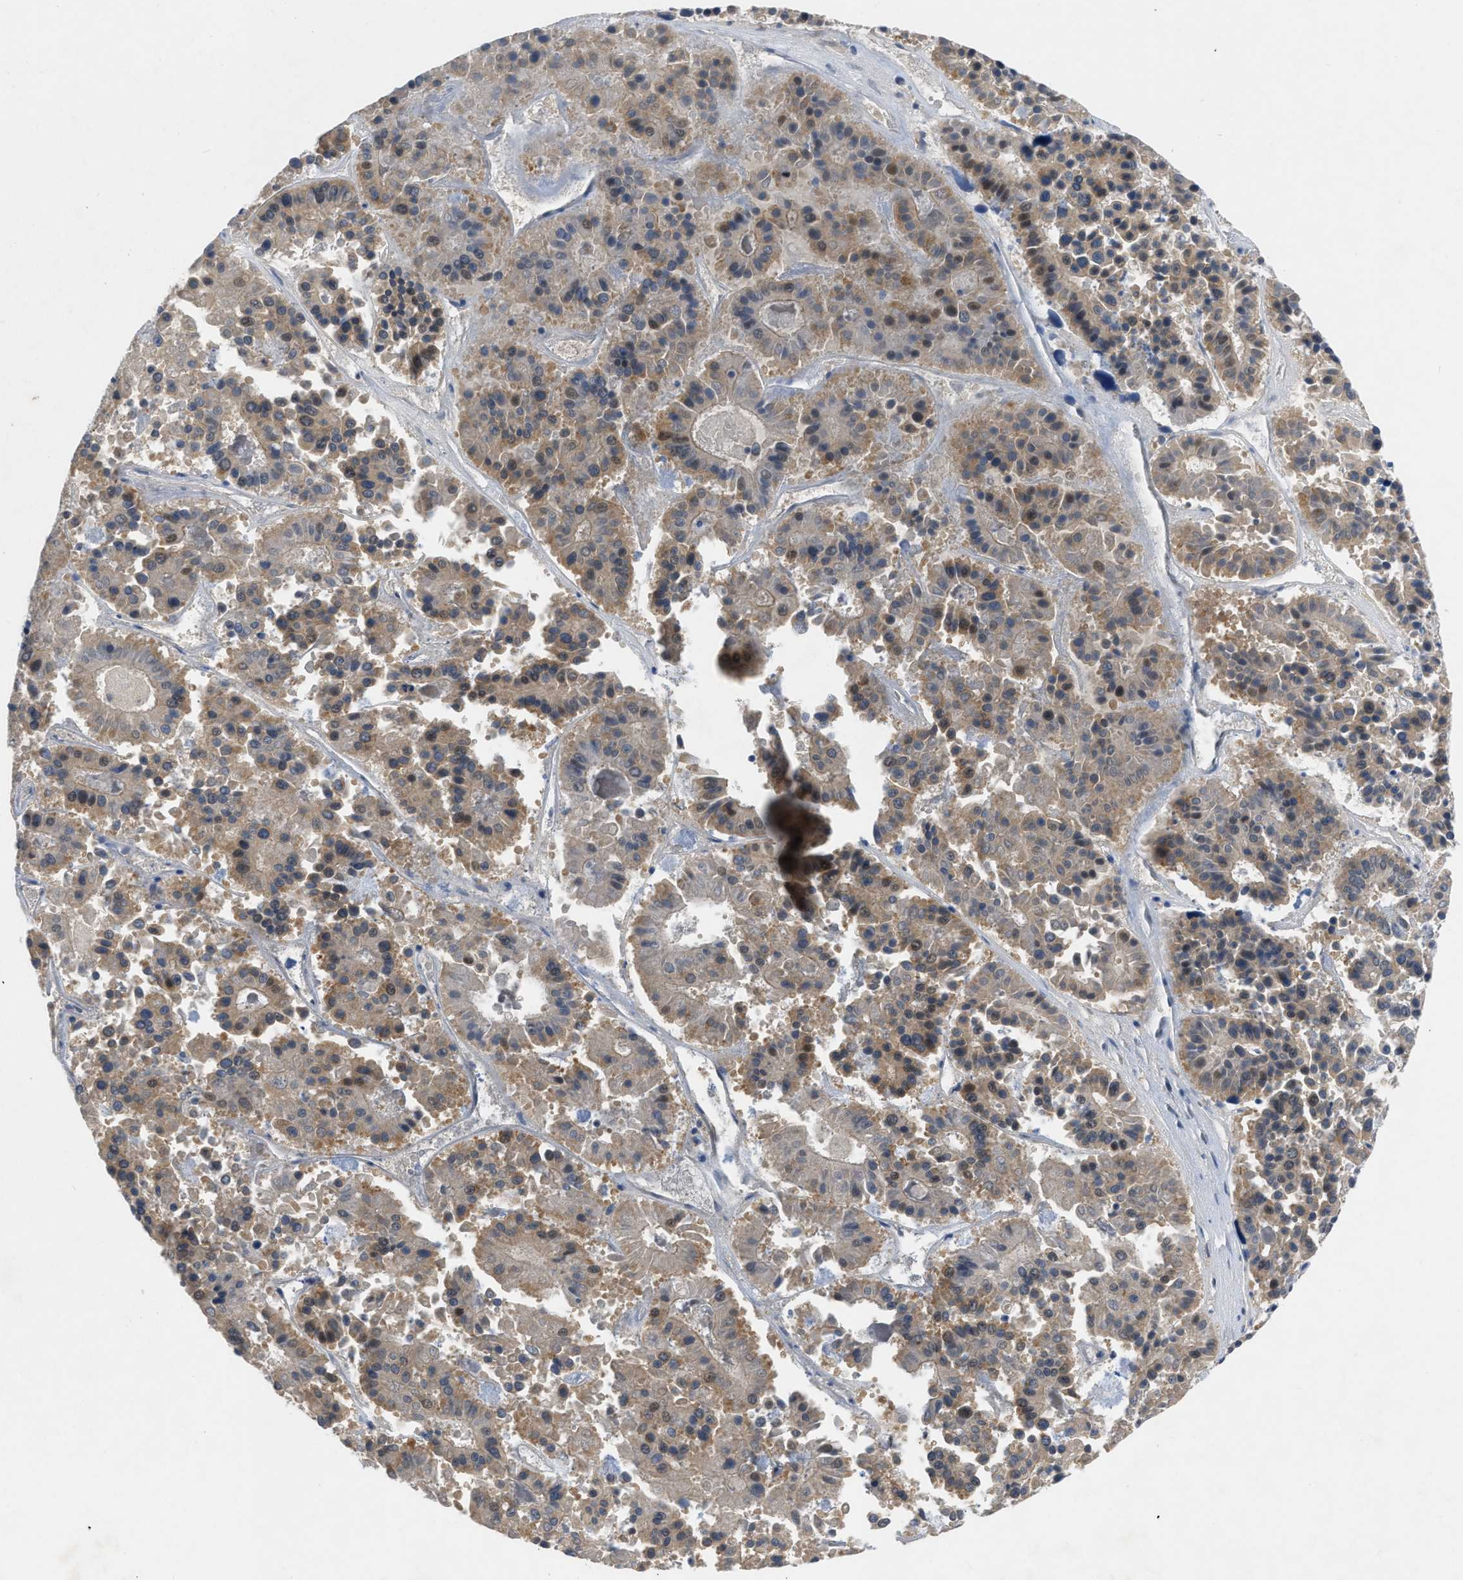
{"staining": {"intensity": "moderate", "quantity": ">75%", "location": "cytoplasmic/membranous"}, "tissue": "pancreatic cancer", "cell_type": "Tumor cells", "image_type": "cancer", "snomed": [{"axis": "morphology", "description": "Adenocarcinoma, NOS"}, {"axis": "topography", "description": "Pancreas"}], "caption": "A high-resolution micrograph shows immunohistochemistry (IHC) staining of pancreatic cancer, which shows moderate cytoplasmic/membranous positivity in approximately >75% of tumor cells.", "gene": "TMEM131", "patient": {"sex": "male", "age": 50}}